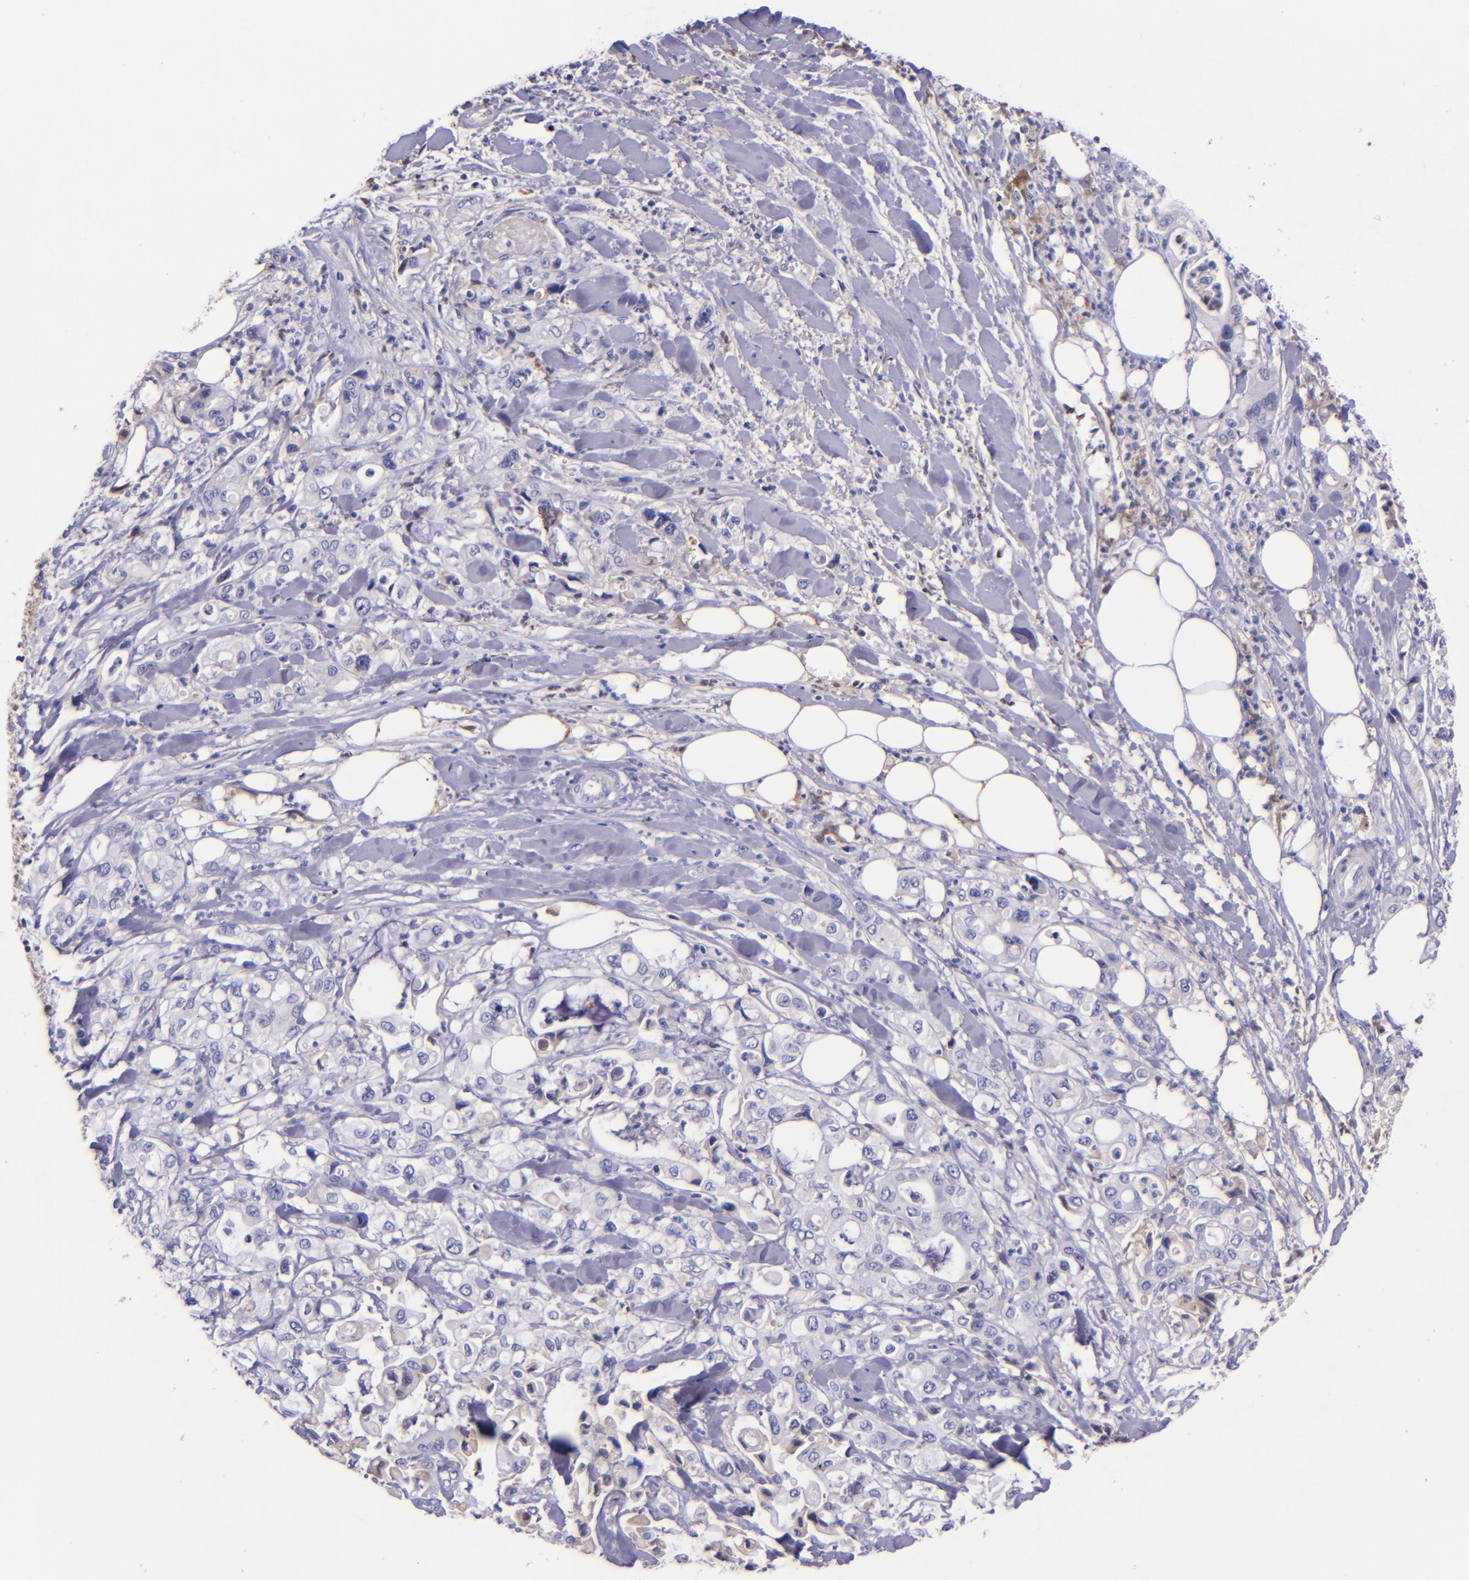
{"staining": {"intensity": "negative", "quantity": "none", "location": "none"}, "tissue": "pancreatic cancer", "cell_type": "Tumor cells", "image_type": "cancer", "snomed": [{"axis": "morphology", "description": "Adenocarcinoma, NOS"}, {"axis": "topography", "description": "Pancreas"}], "caption": "Human pancreatic adenocarcinoma stained for a protein using immunohistochemistry (IHC) shows no staining in tumor cells.", "gene": "KNG1", "patient": {"sex": "male", "age": 70}}